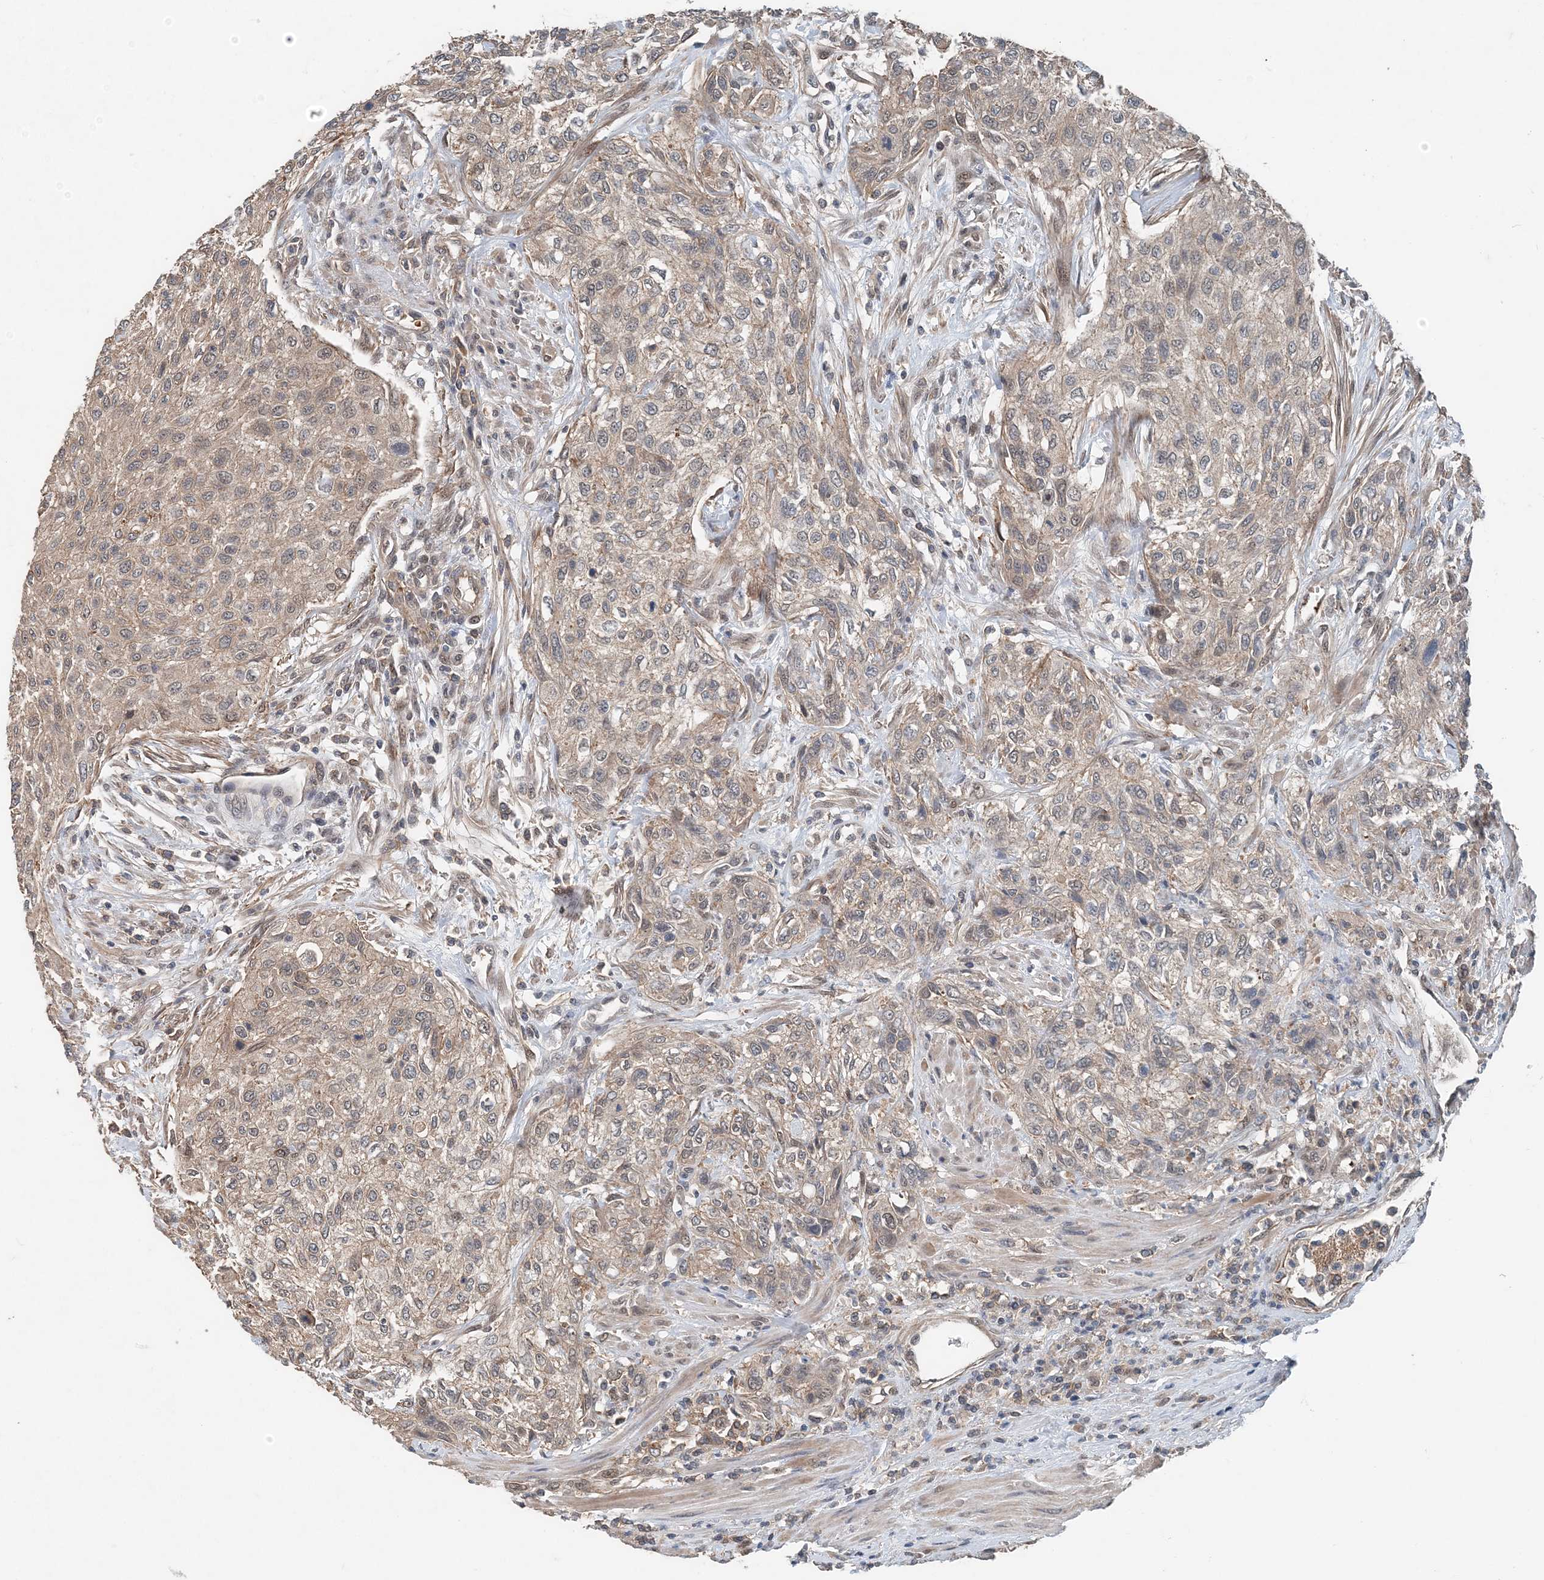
{"staining": {"intensity": "weak", "quantity": ">75%", "location": "cytoplasmic/membranous"}, "tissue": "urothelial cancer", "cell_type": "Tumor cells", "image_type": "cancer", "snomed": [{"axis": "morphology", "description": "Urothelial carcinoma, High grade"}, {"axis": "topography", "description": "Urinary bladder"}], "caption": "A brown stain shows weak cytoplasmic/membranous positivity of a protein in human high-grade urothelial carcinoma tumor cells. Nuclei are stained in blue.", "gene": "SMPD3", "patient": {"sex": "male", "age": 35}}